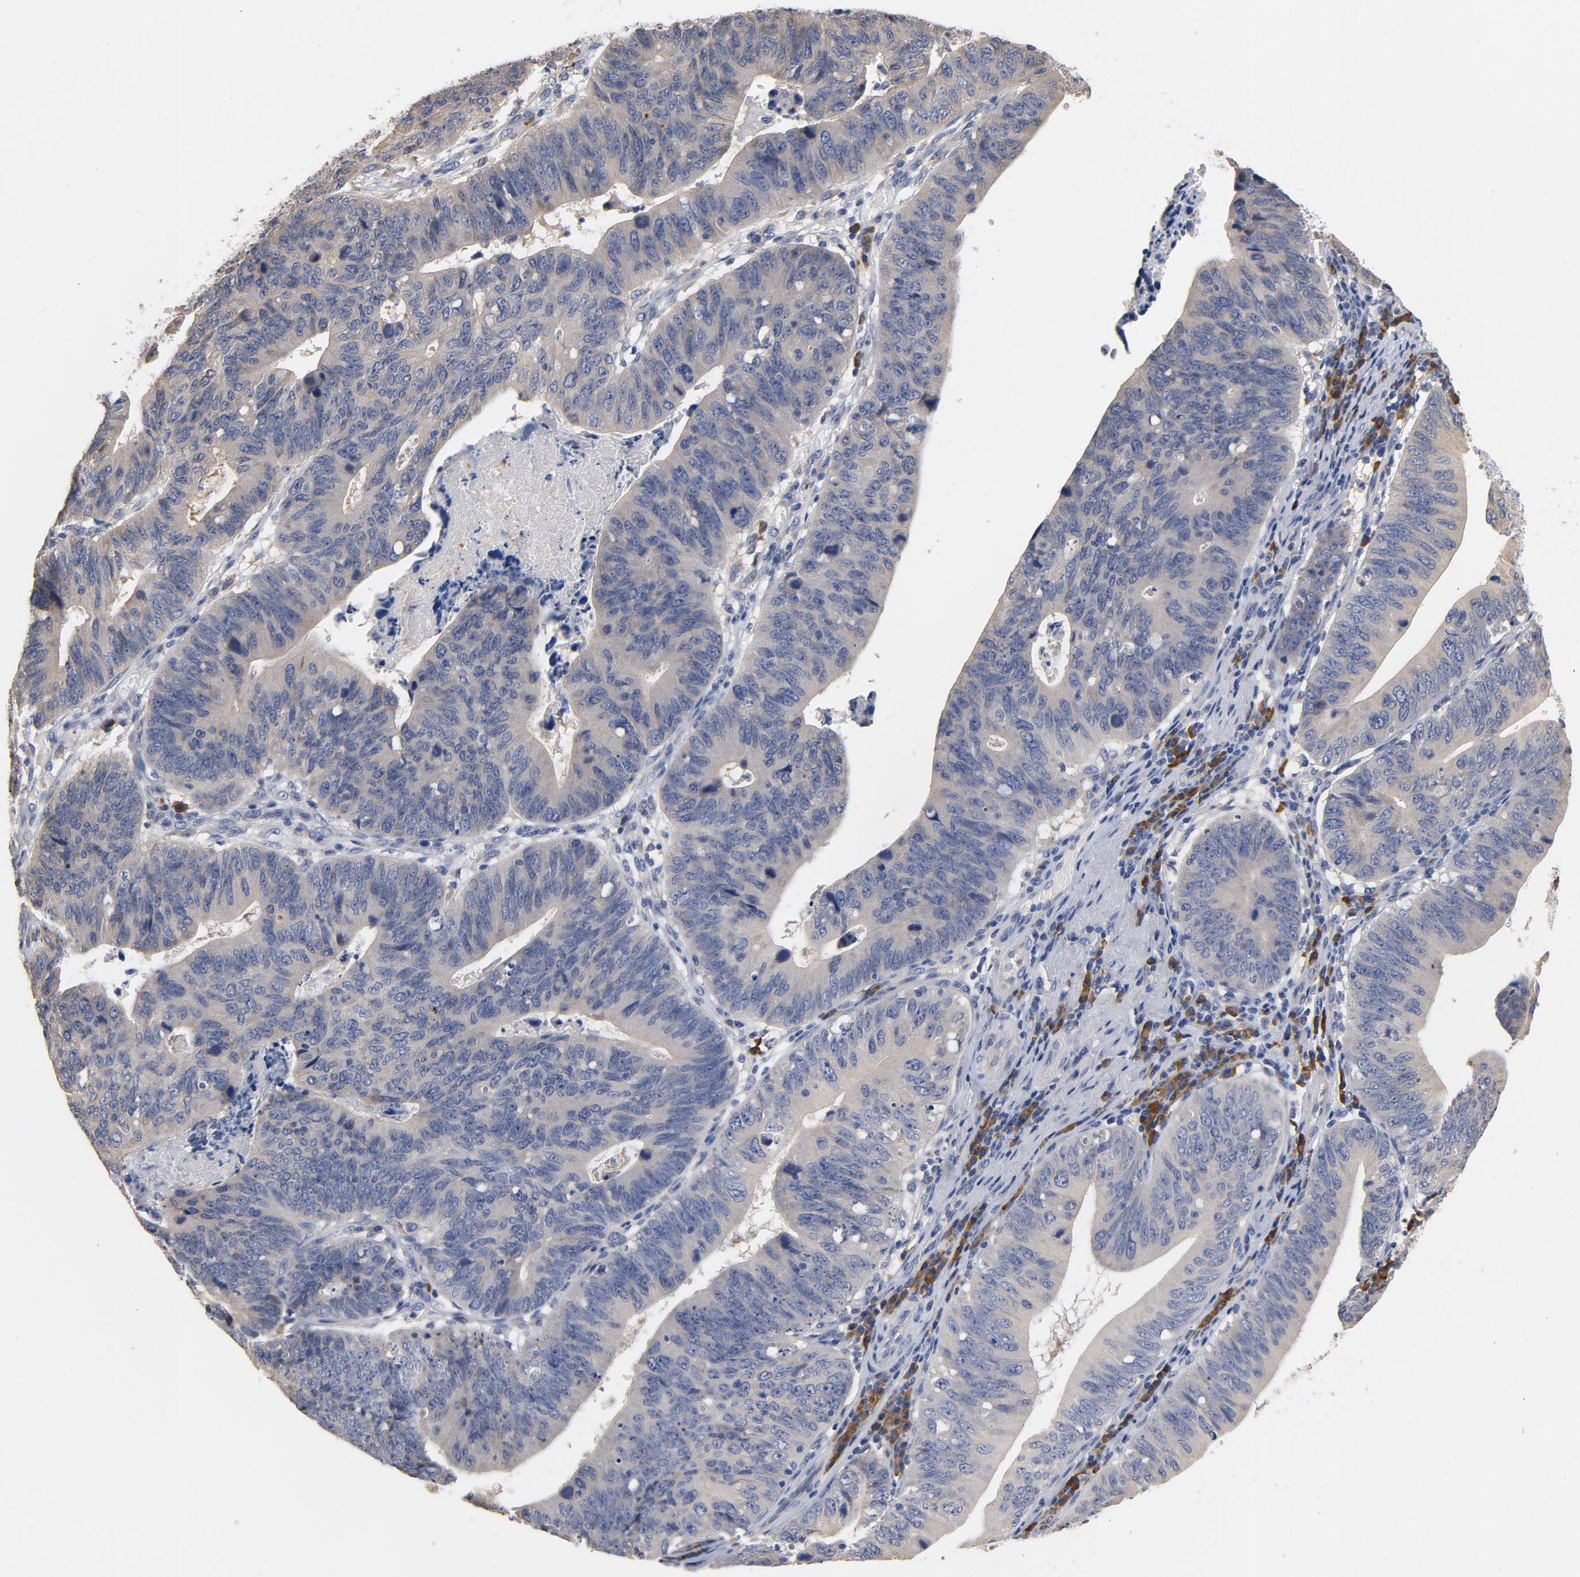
{"staining": {"intensity": "weak", "quantity": "<25%", "location": "cytoplasmic/membranous"}, "tissue": "stomach cancer", "cell_type": "Tumor cells", "image_type": "cancer", "snomed": [{"axis": "morphology", "description": "Adenocarcinoma, NOS"}, {"axis": "topography", "description": "Stomach"}], "caption": "This is a histopathology image of immunohistochemistry (IHC) staining of adenocarcinoma (stomach), which shows no staining in tumor cells. (Brightfield microscopy of DAB (3,3'-diaminobenzidine) immunohistochemistry at high magnification).", "gene": "TLR4", "patient": {"sex": "male", "age": 59}}